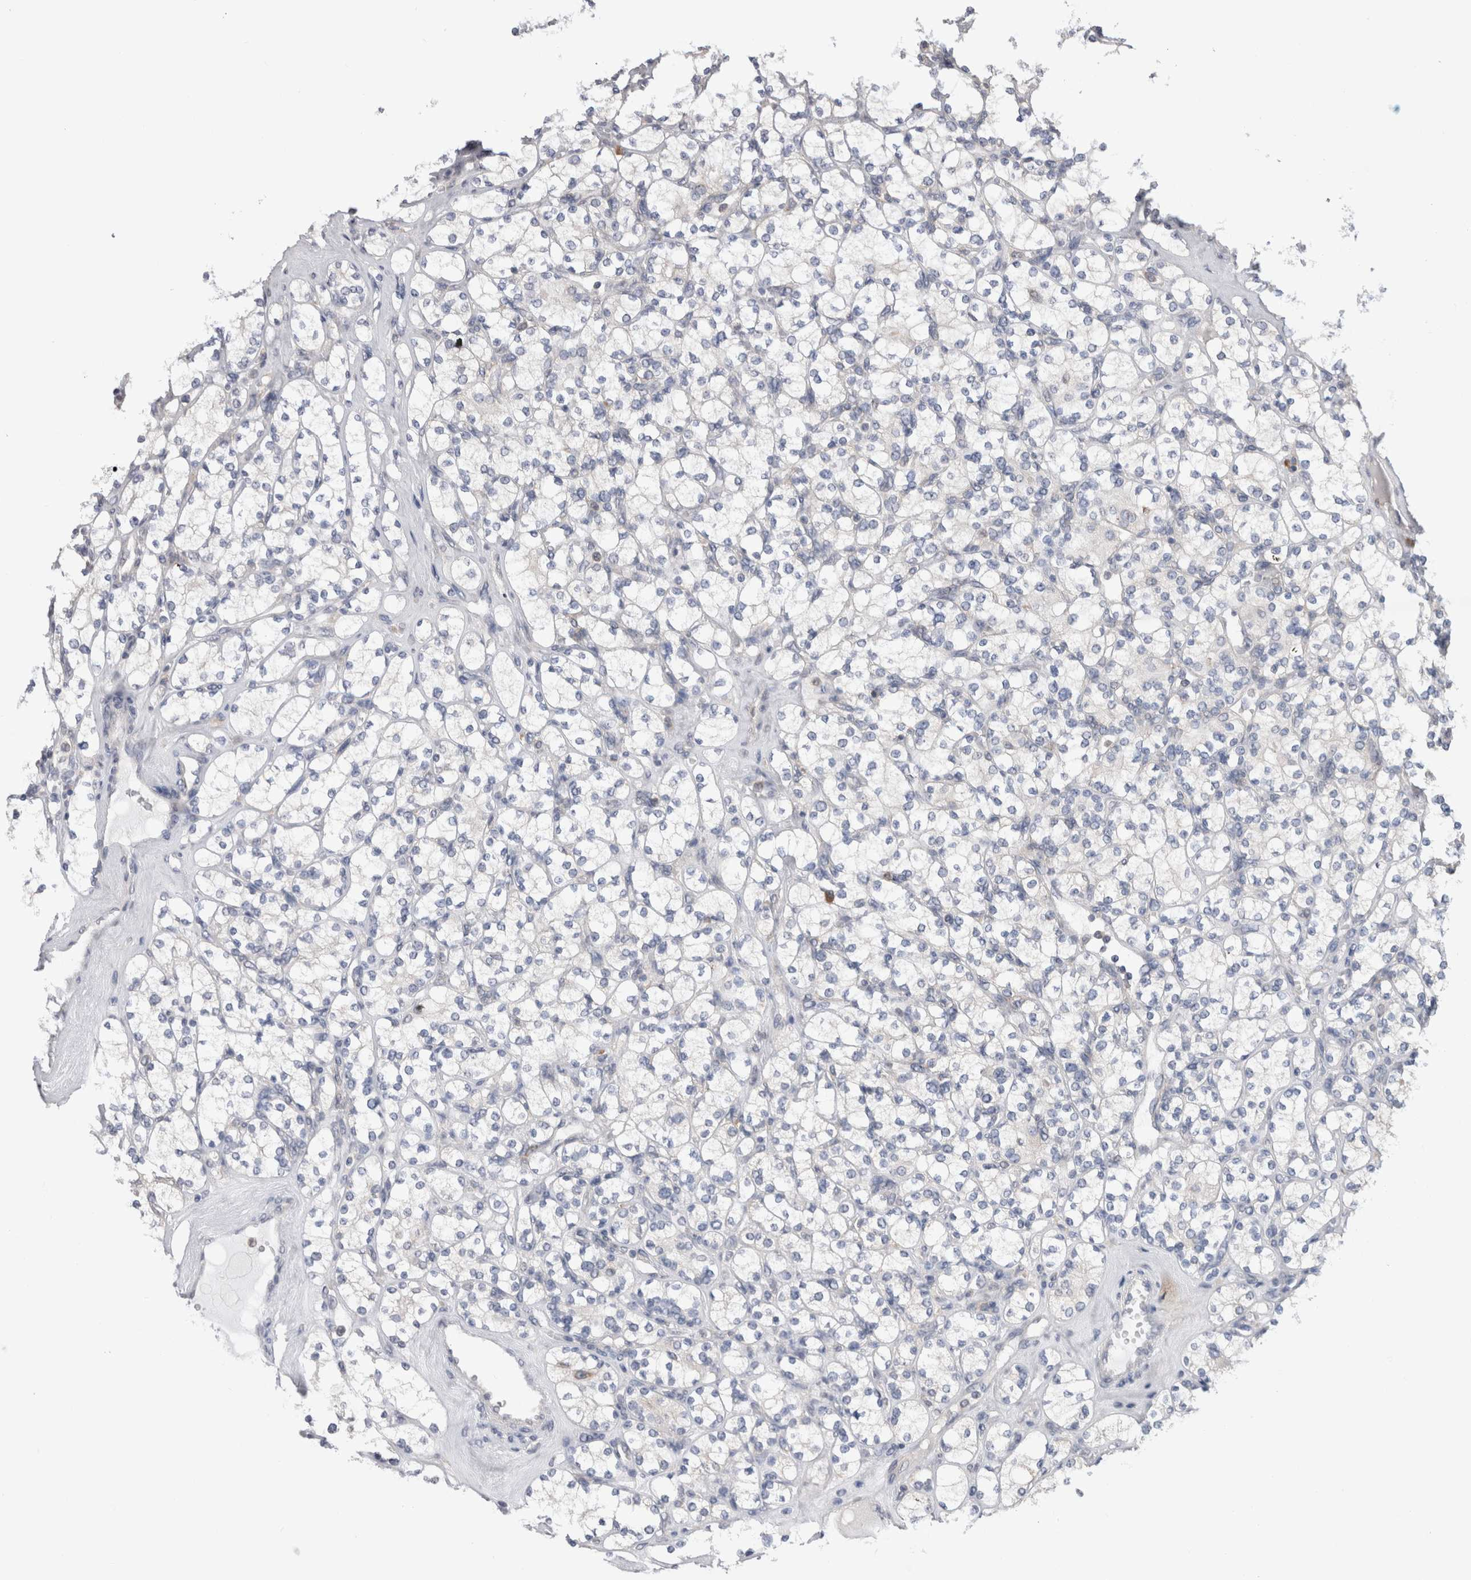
{"staining": {"intensity": "negative", "quantity": "none", "location": "none"}, "tissue": "renal cancer", "cell_type": "Tumor cells", "image_type": "cancer", "snomed": [{"axis": "morphology", "description": "Adenocarcinoma, NOS"}, {"axis": "topography", "description": "Kidney"}], "caption": "Tumor cells are negative for brown protein staining in renal cancer. (IHC, brightfield microscopy, high magnification).", "gene": "VCPIP1", "patient": {"sex": "male", "age": 77}}